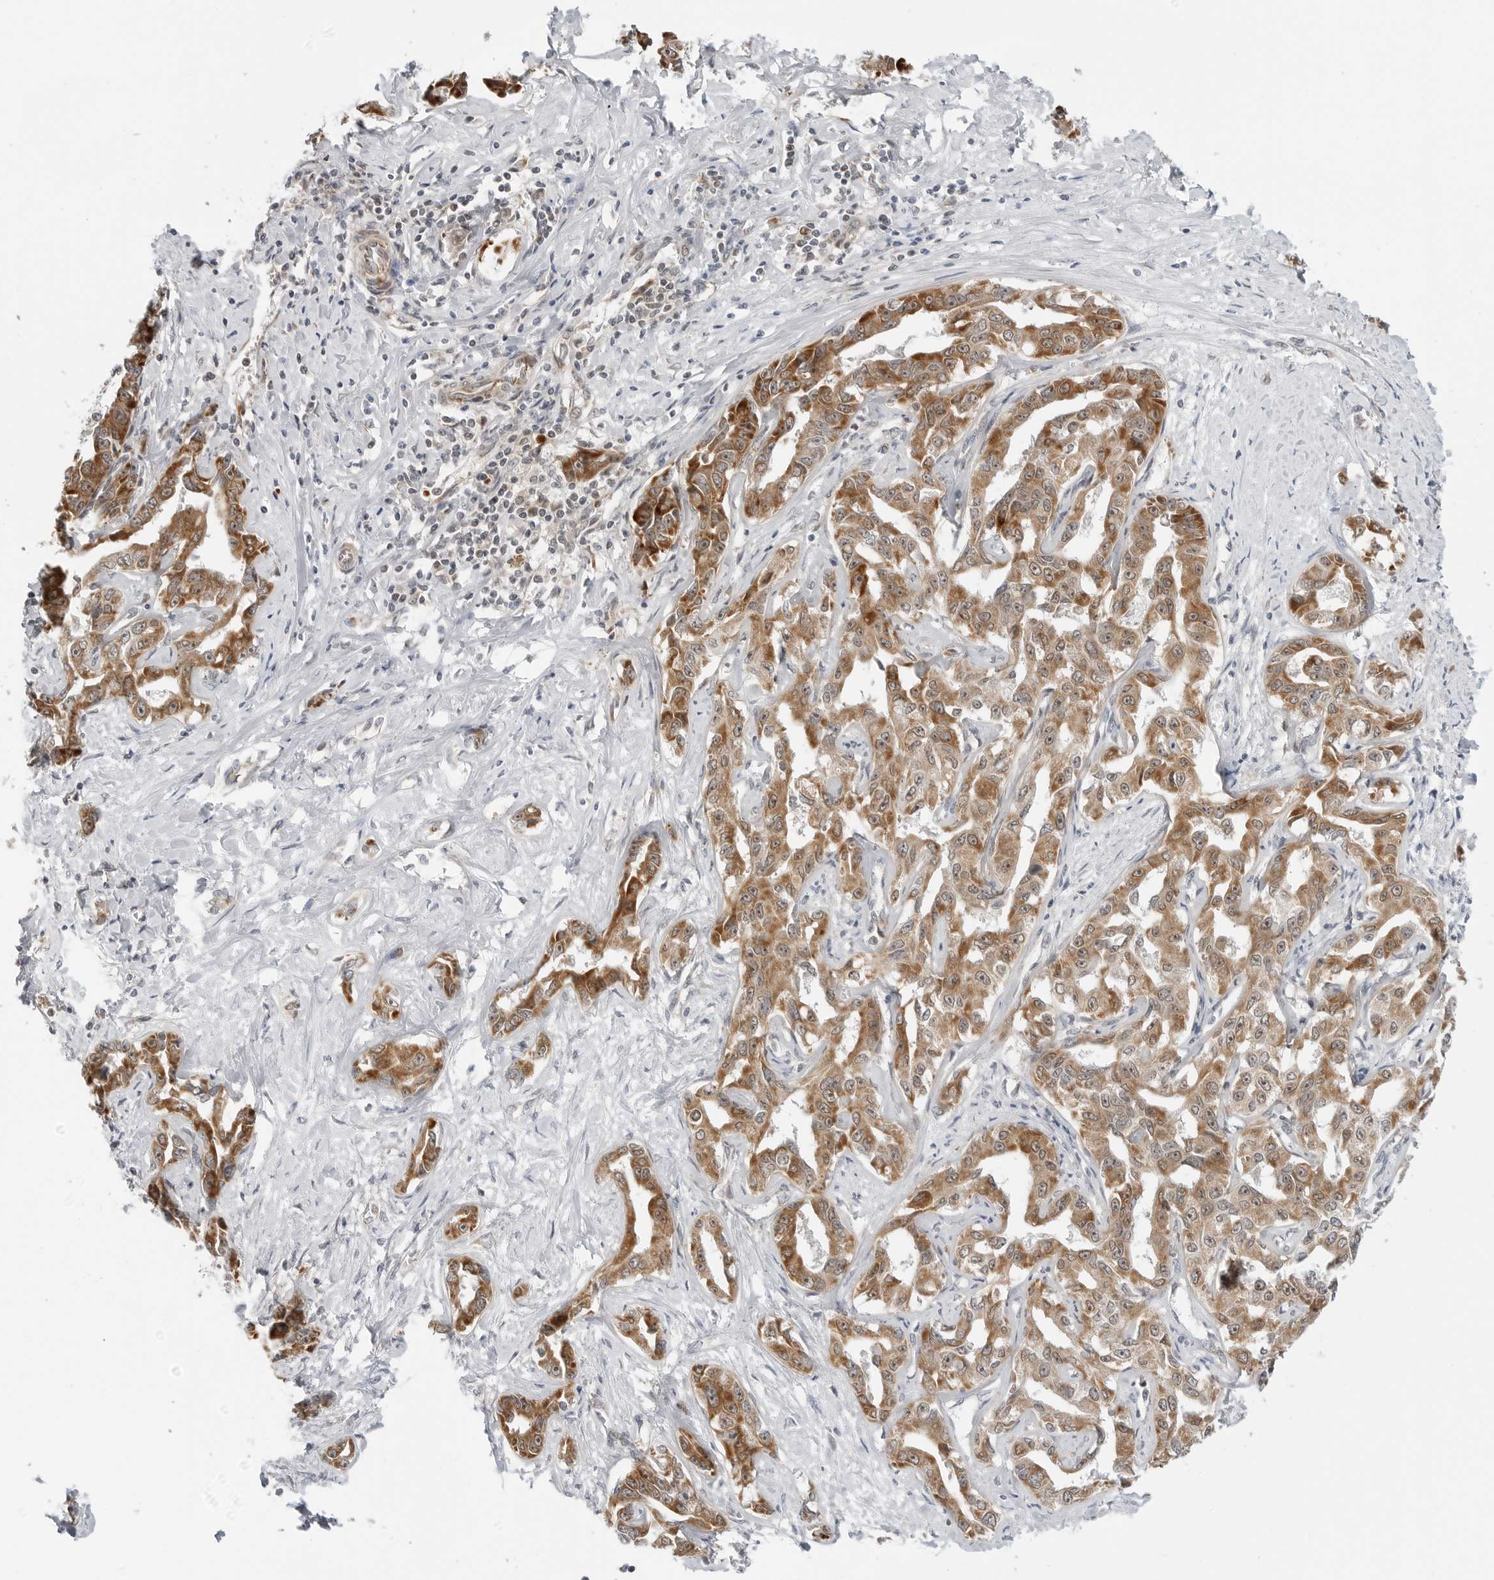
{"staining": {"intensity": "moderate", "quantity": ">75%", "location": "cytoplasmic/membranous,nuclear"}, "tissue": "liver cancer", "cell_type": "Tumor cells", "image_type": "cancer", "snomed": [{"axis": "morphology", "description": "Cholangiocarcinoma"}, {"axis": "topography", "description": "Liver"}], "caption": "This is an image of immunohistochemistry staining of liver cancer, which shows moderate positivity in the cytoplasmic/membranous and nuclear of tumor cells.", "gene": "PEX2", "patient": {"sex": "male", "age": 59}}